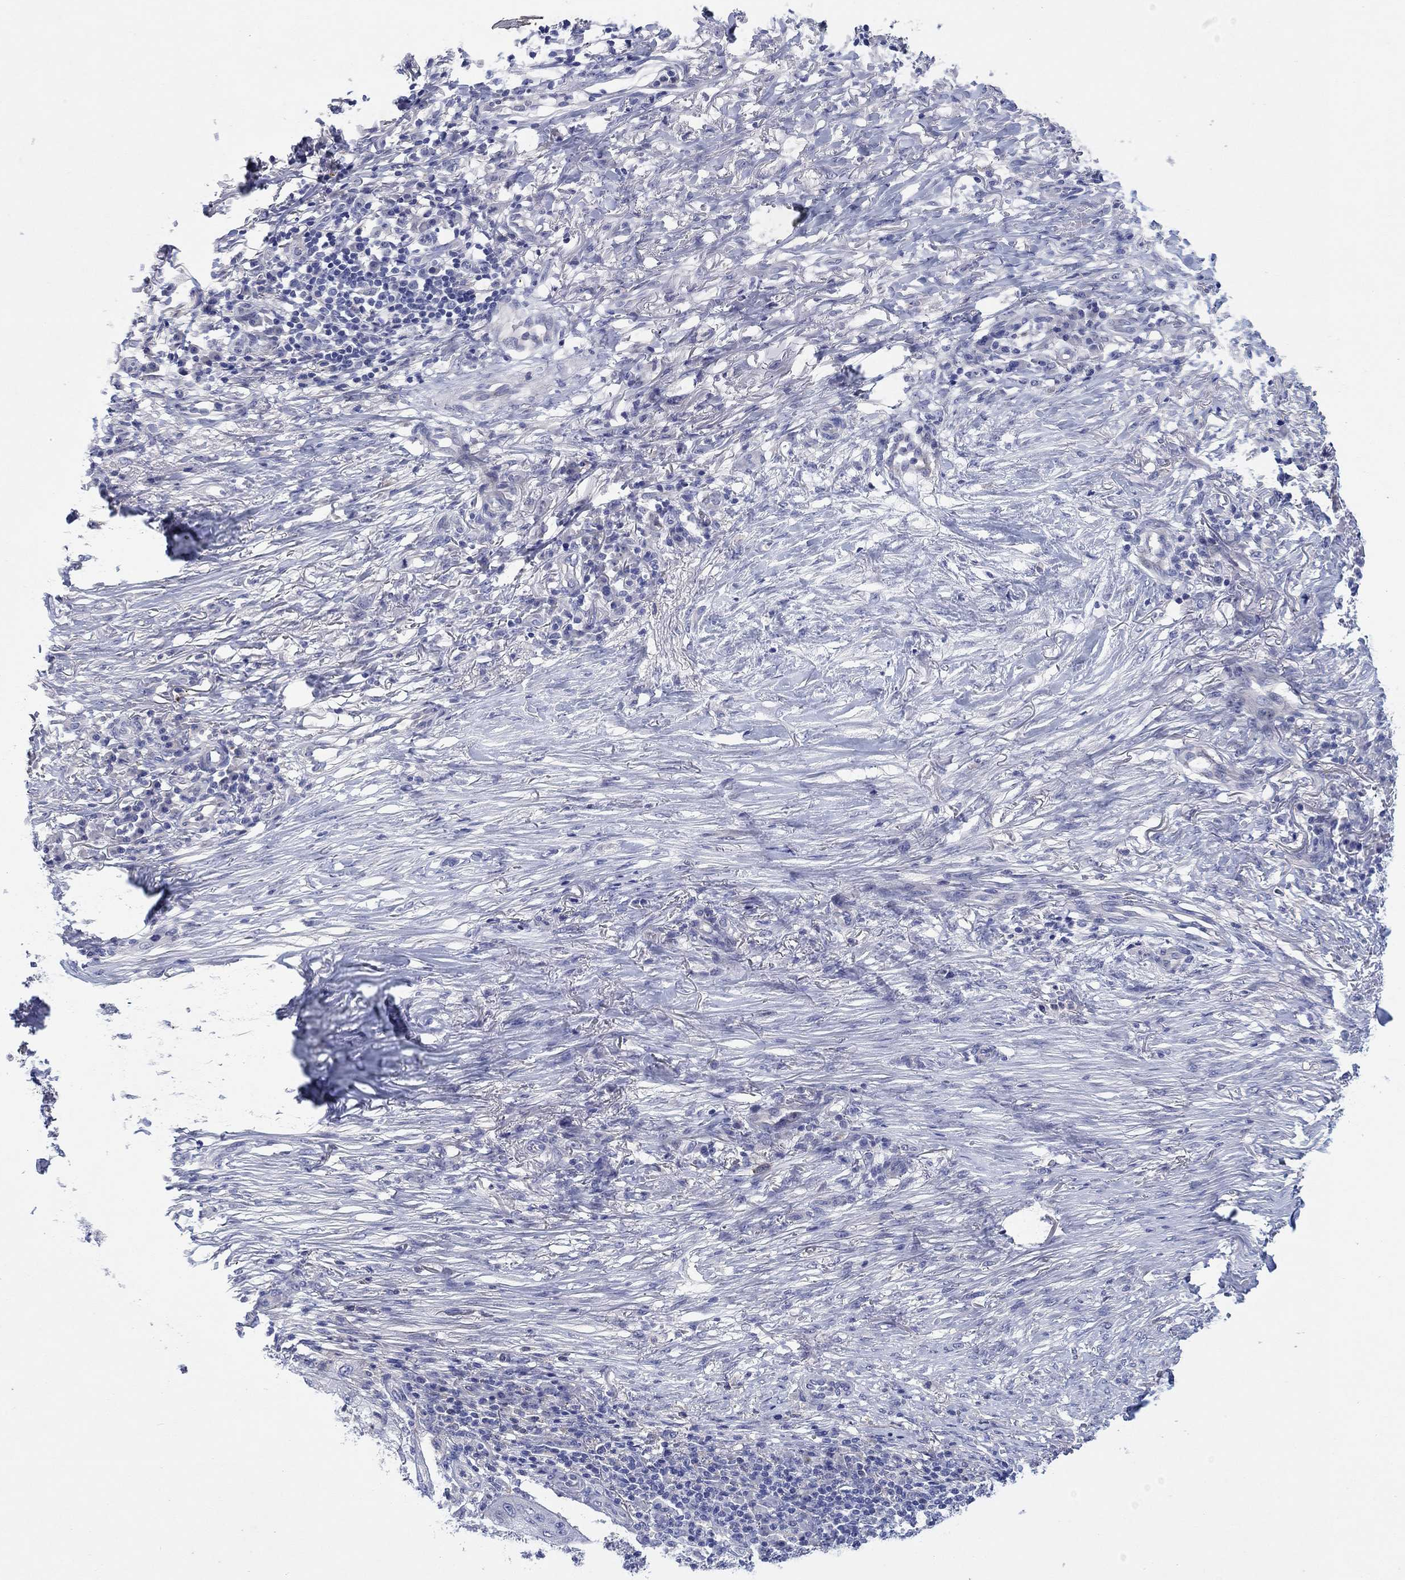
{"staining": {"intensity": "negative", "quantity": "none", "location": "none"}, "tissue": "skin cancer", "cell_type": "Tumor cells", "image_type": "cancer", "snomed": [{"axis": "morphology", "description": "Squamous cell carcinoma, NOS"}, {"axis": "topography", "description": "Skin"}], "caption": "Tumor cells show no significant expression in skin cancer. Nuclei are stained in blue.", "gene": "HDC", "patient": {"sex": "male", "age": 70}}